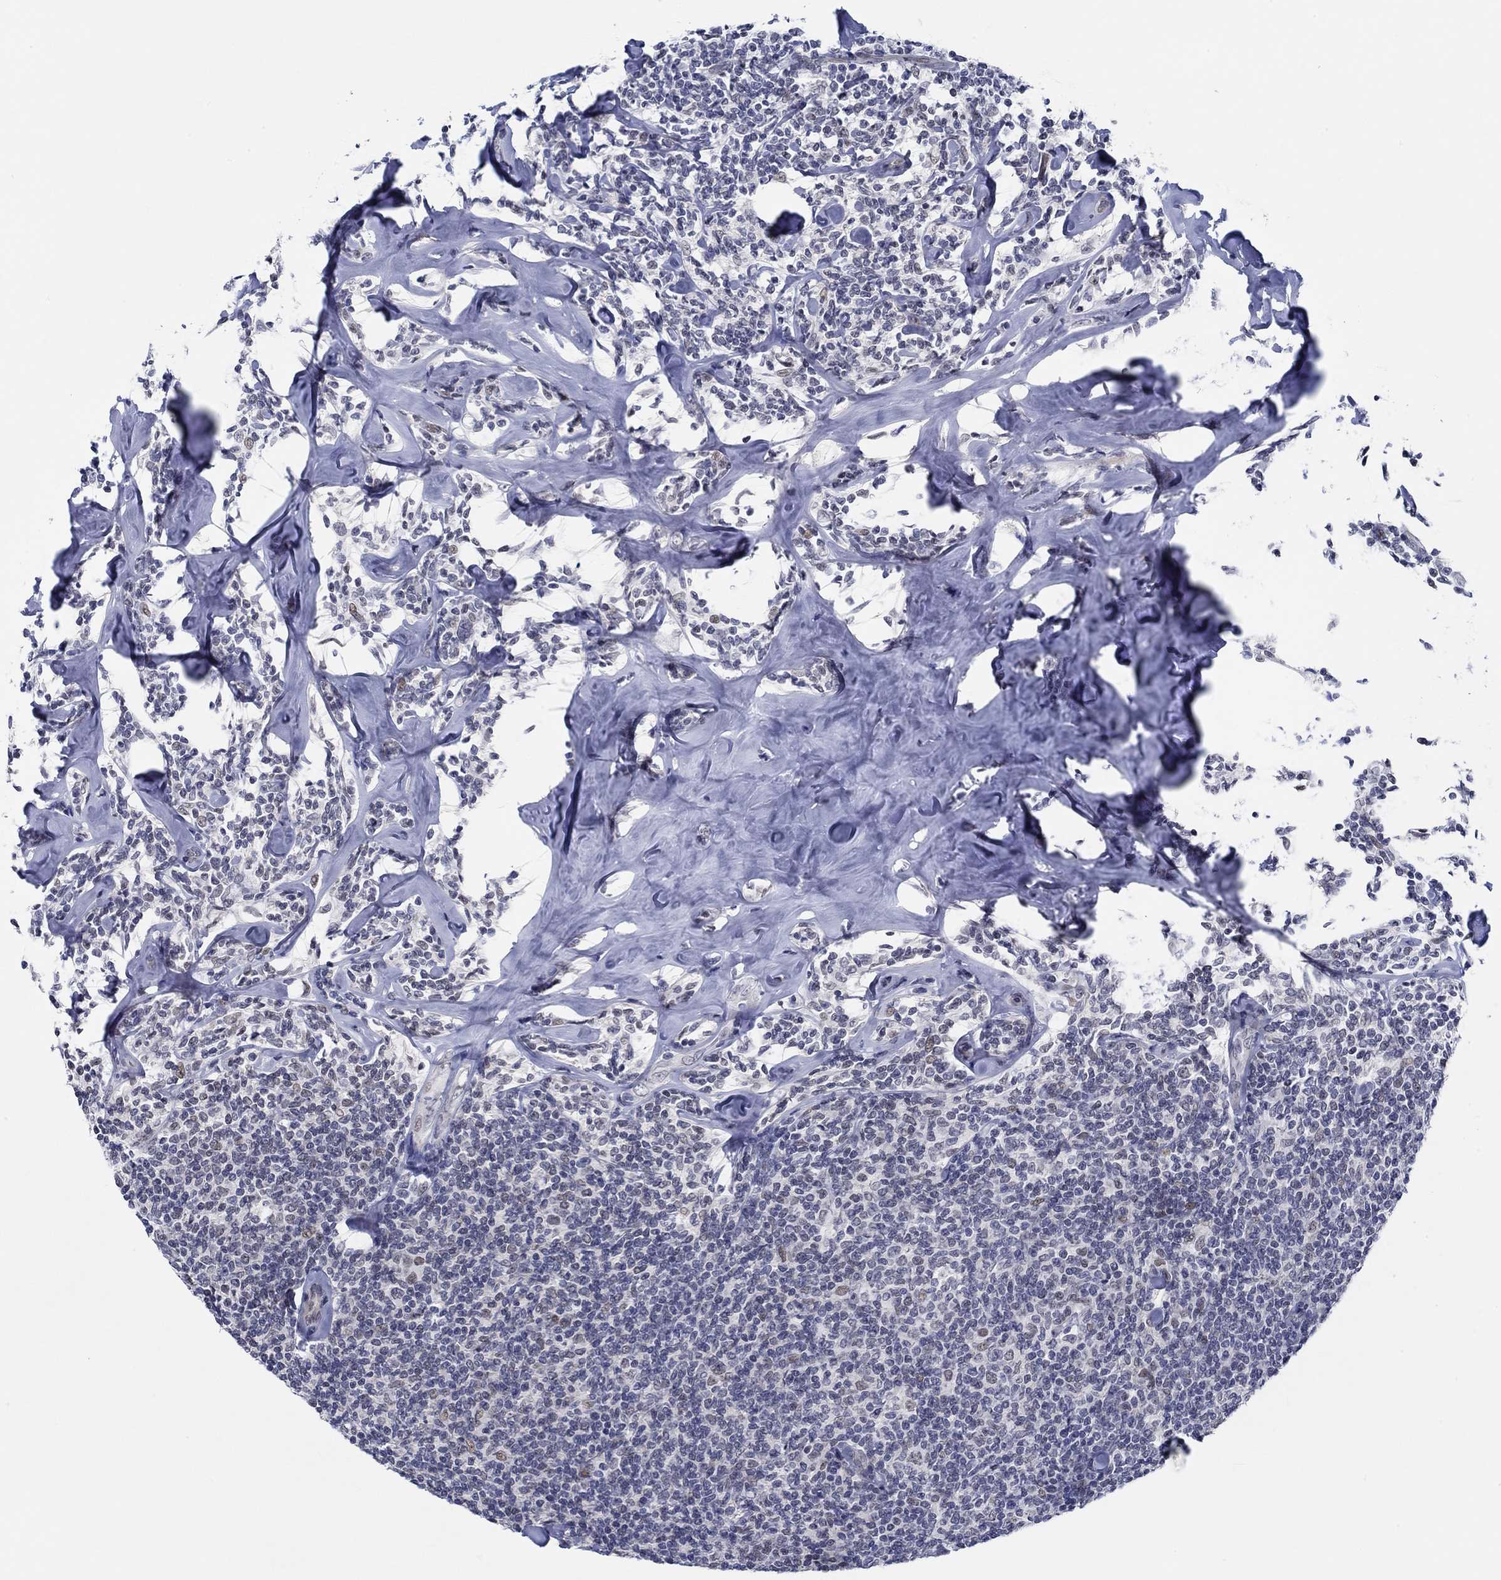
{"staining": {"intensity": "negative", "quantity": "none", "location": "none"}, "tissue": "lymphoma", "cell_type": "Tumor cells", "image_type": "cancer", "snomed": [{"axis": "morphology", "description": "Malignant lymphoma, non-Hodgkin's type, Low grade"}, {"axis": "topography", "description": "Lymph node"}], "caption": "This photomicrograph is of low-grade malignant lymphoma, non-Hodgkin's type stained with immunohistochemistry (IHC) to label a protein in brown with the nuclei are counter-stained blue. There is no staining in tumor cells. The staining was performed using DAB to visualize the protein expression in brown, while the nuclei were stained in blue with hematoxylin (Magnification: 20x).", "gene": "SLC34A1", "patient": {"sex": "female", "age": 56}}